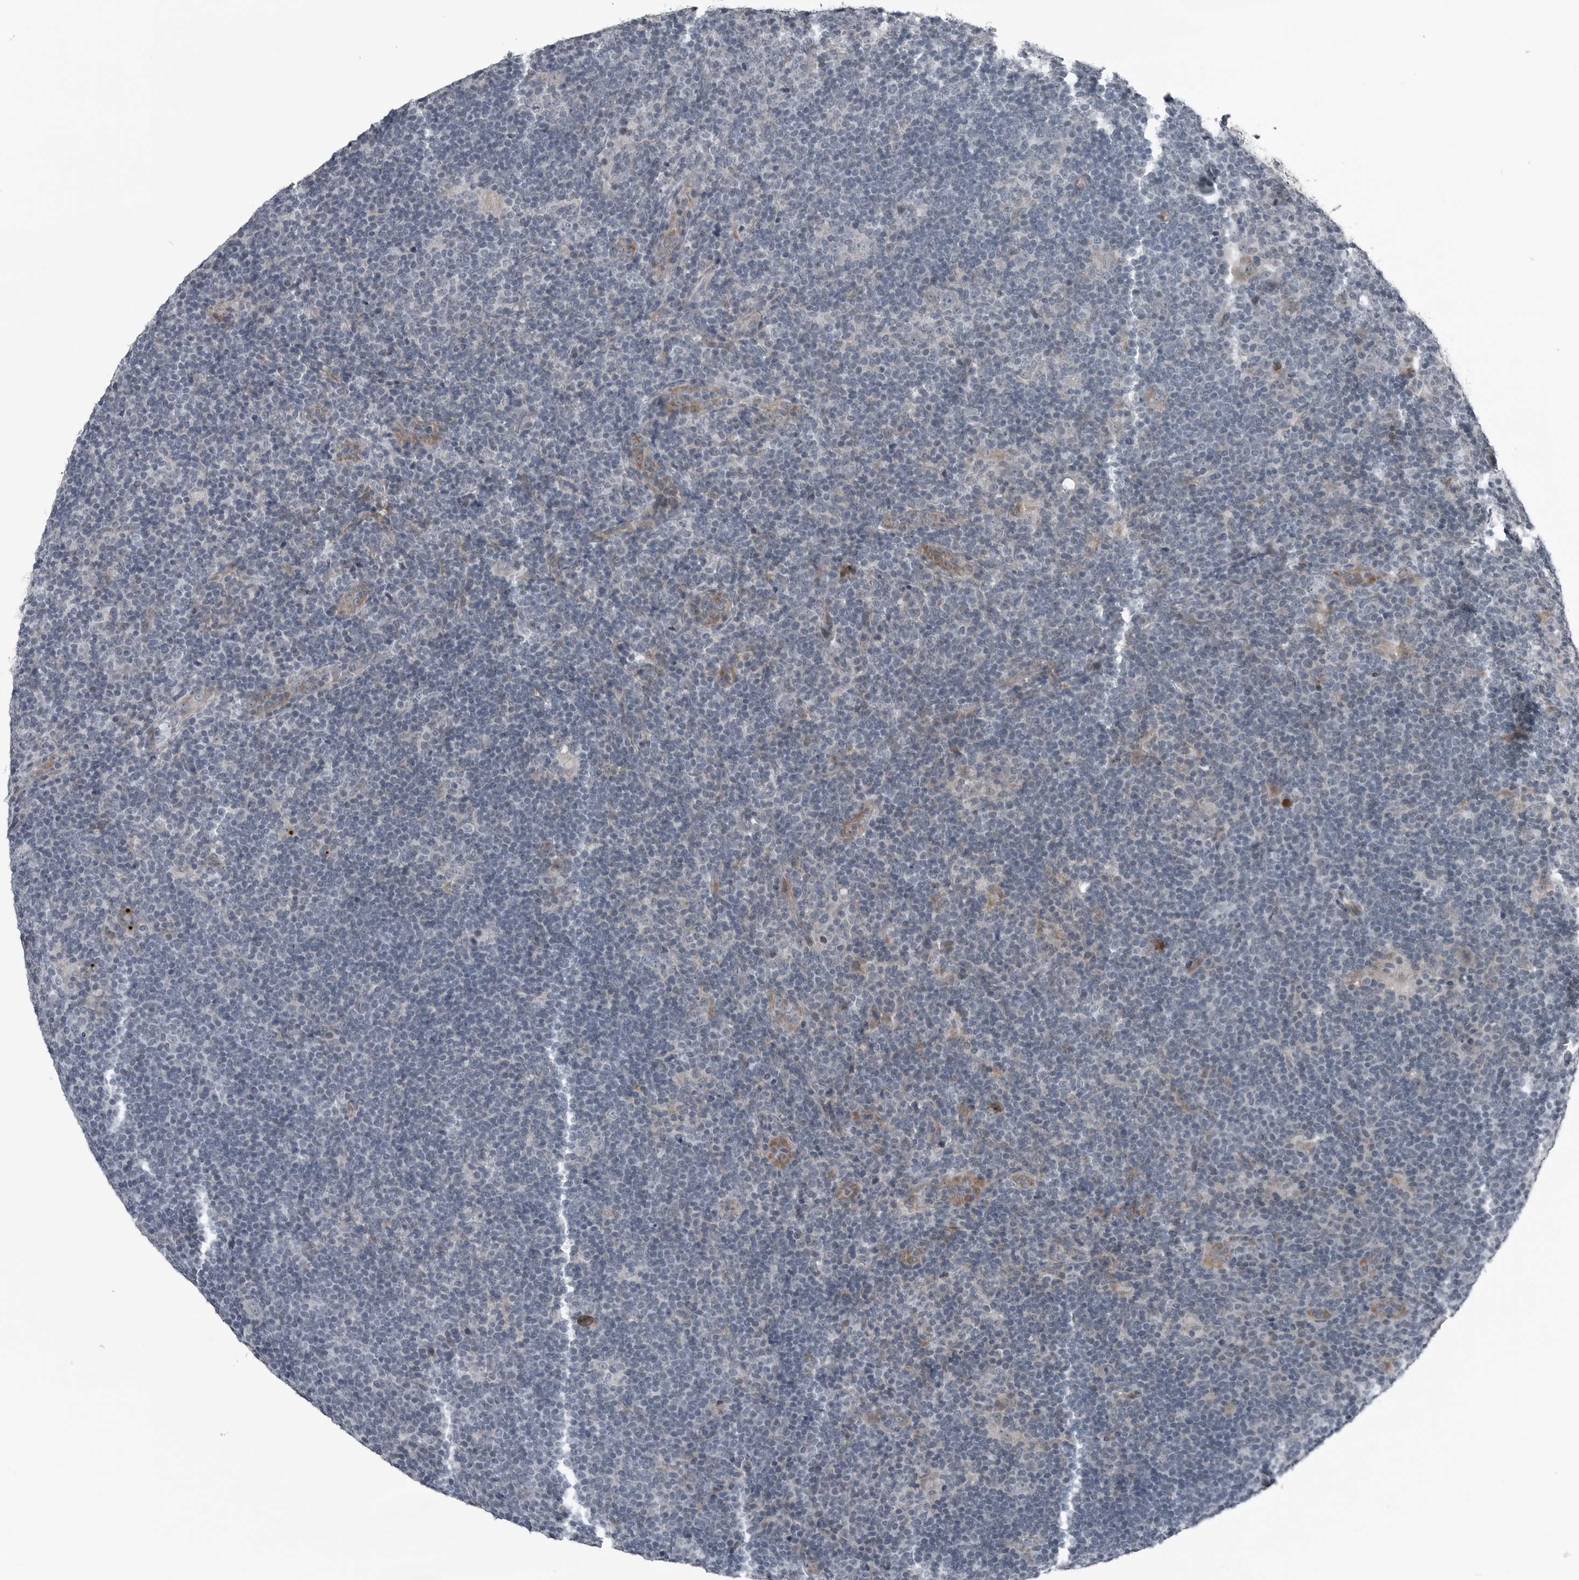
{"staining": {"intensity": "weak", "quantity": "<25%", "location": "cytoplasmic/membranous"}, "tissue": "lymphoma", "cell_type": "Tumor cells", "image_type": "cancer", "snomed": [{"axis": "morphology", "description": "Hodgkin's disease, NOS"}, {"axis": "topography", "description": "Lymph node"}], "caption": "A high-resolution micrograph shows immunohistochemistry (IHC) staining of Hodgkin's disease, which demonstrates no significant positivity in tumor cells.", "gene": "DNAAF11", "patient": {"sex": "female", "age": 57}}